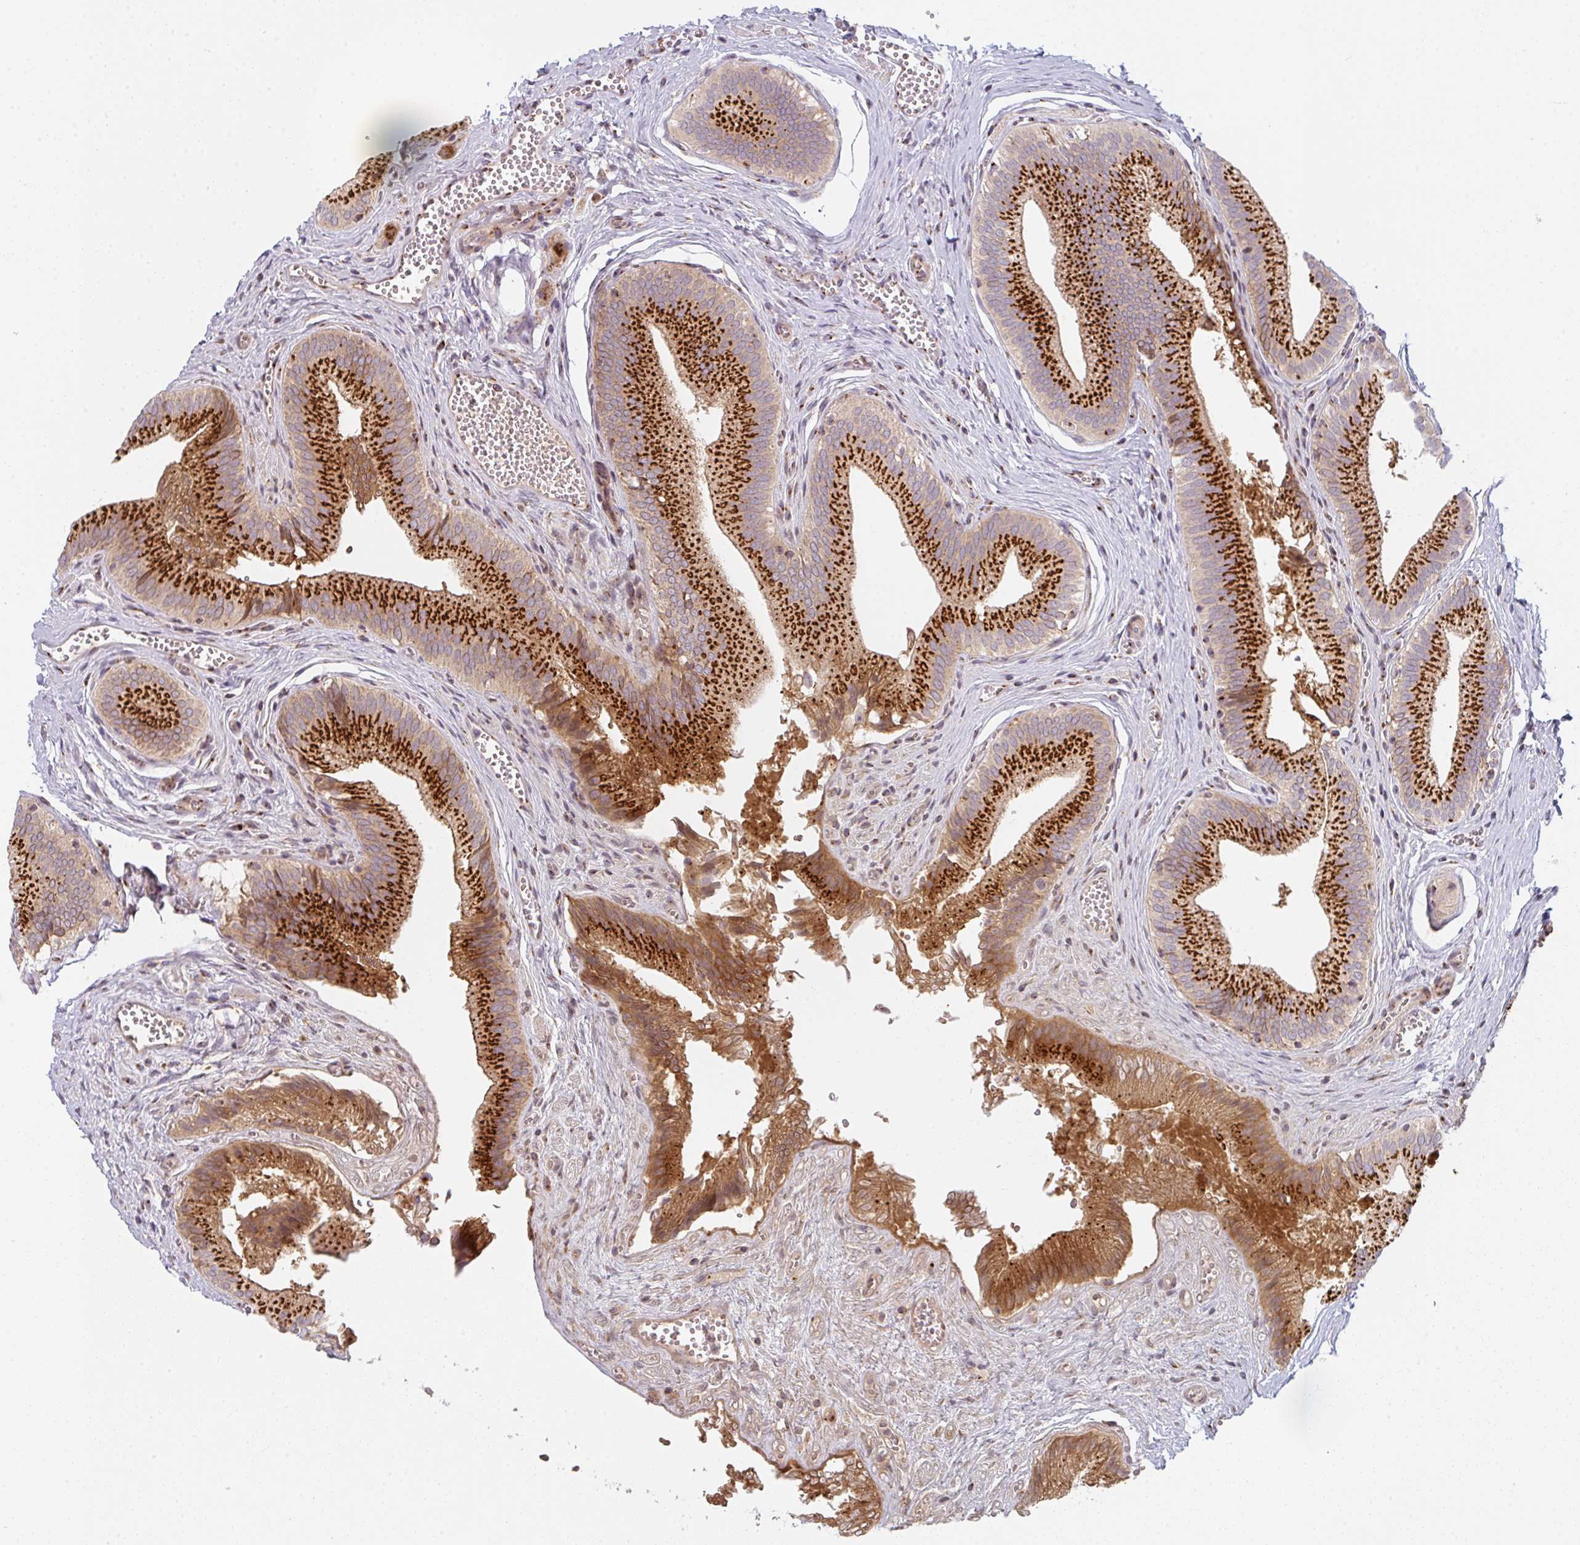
{"staining": {"intensity": "strong", "quantity": ">75%", "location": "cytoplasmic/membranous"}, "tissue": "gallbladder", "cell_type": "Glandular cells", "image_type": "normal", "snomed": [{"axis": "morphology", "description": "Normal tissue, NOS"}, {"axis": "topography", "description": "Gallbladder"}], "caption": "High-magnification brightfield microscopy of normal gallbladder stained with DAB (brown) and counterstained with hematoxylin (blue). glandular cells exhibit strong cytoplasmic/membranous positivity is present in about>75% of cells.", "gene": "GVQW3", "patient": {"sex": "male", "age": 17}}